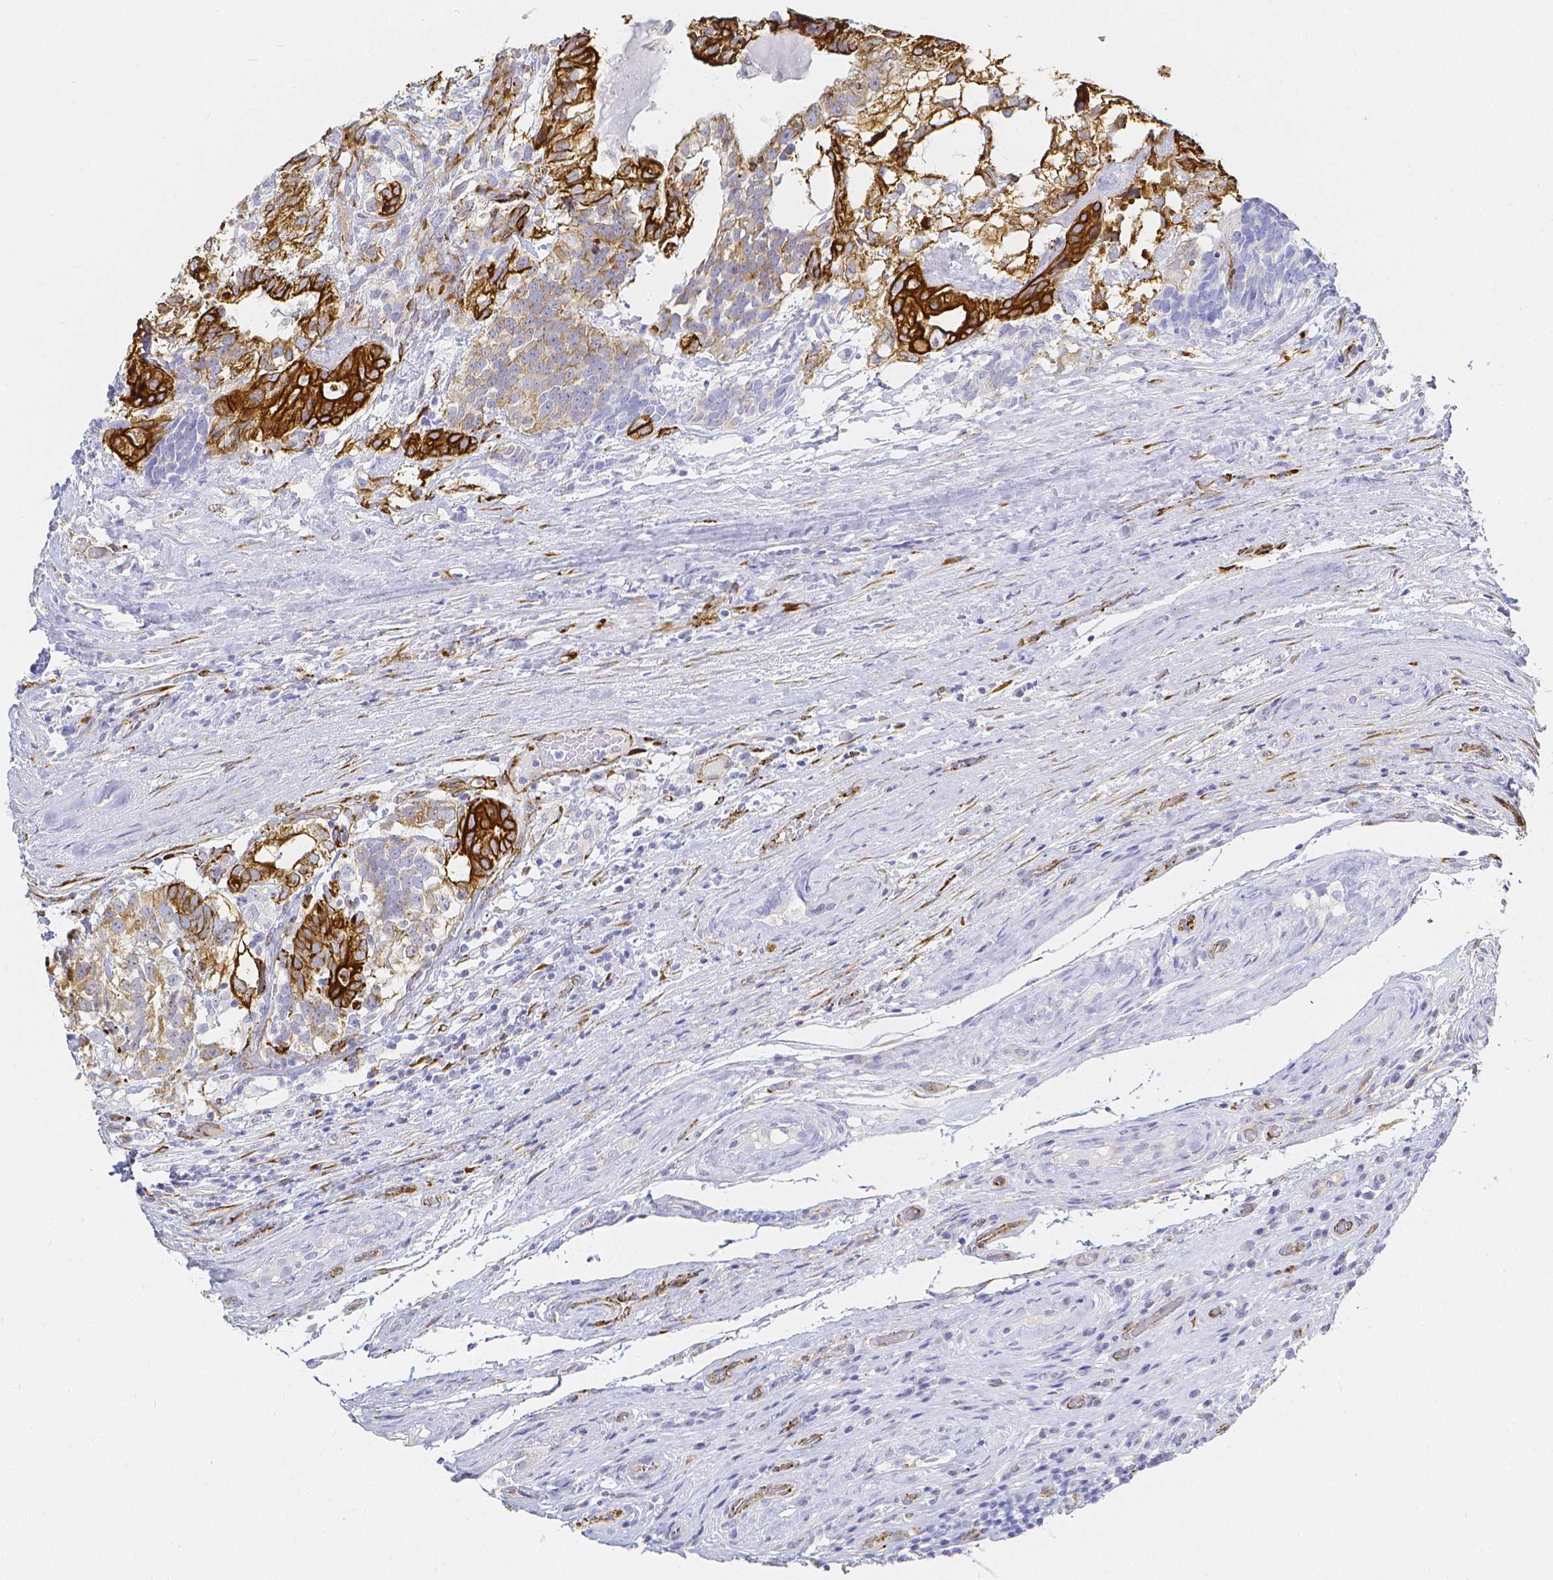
{"staining": {"intensity": "strong", "quantity": "25%-75%", "location": "cytoplasmic/membranous"}, "tissue": "testis cancer", "cell_type": "Tumor cells", "image_type": "cancer", "snomed": [{"axis": "morphology", "description": "Seminoma, NOS"}, {"axis": "morphology", "description": "Carcinoma, Embryonal, NOS"}, {"axis": "topography", "description": "Testis"}], "caption": "An immunohistochemistry (IHC) image of tumor tissue is shown. Protein staining in brown labels strong cytoplasmic/membranous positivity in testis cancer within tumor cells. The staining is performed using DAB brown chromogen to label protein expression. The nuclei are counter-stained blue using hematoxylin.", "gene": "SMURF1", "patient": {"sex": "male", "age": 41}}